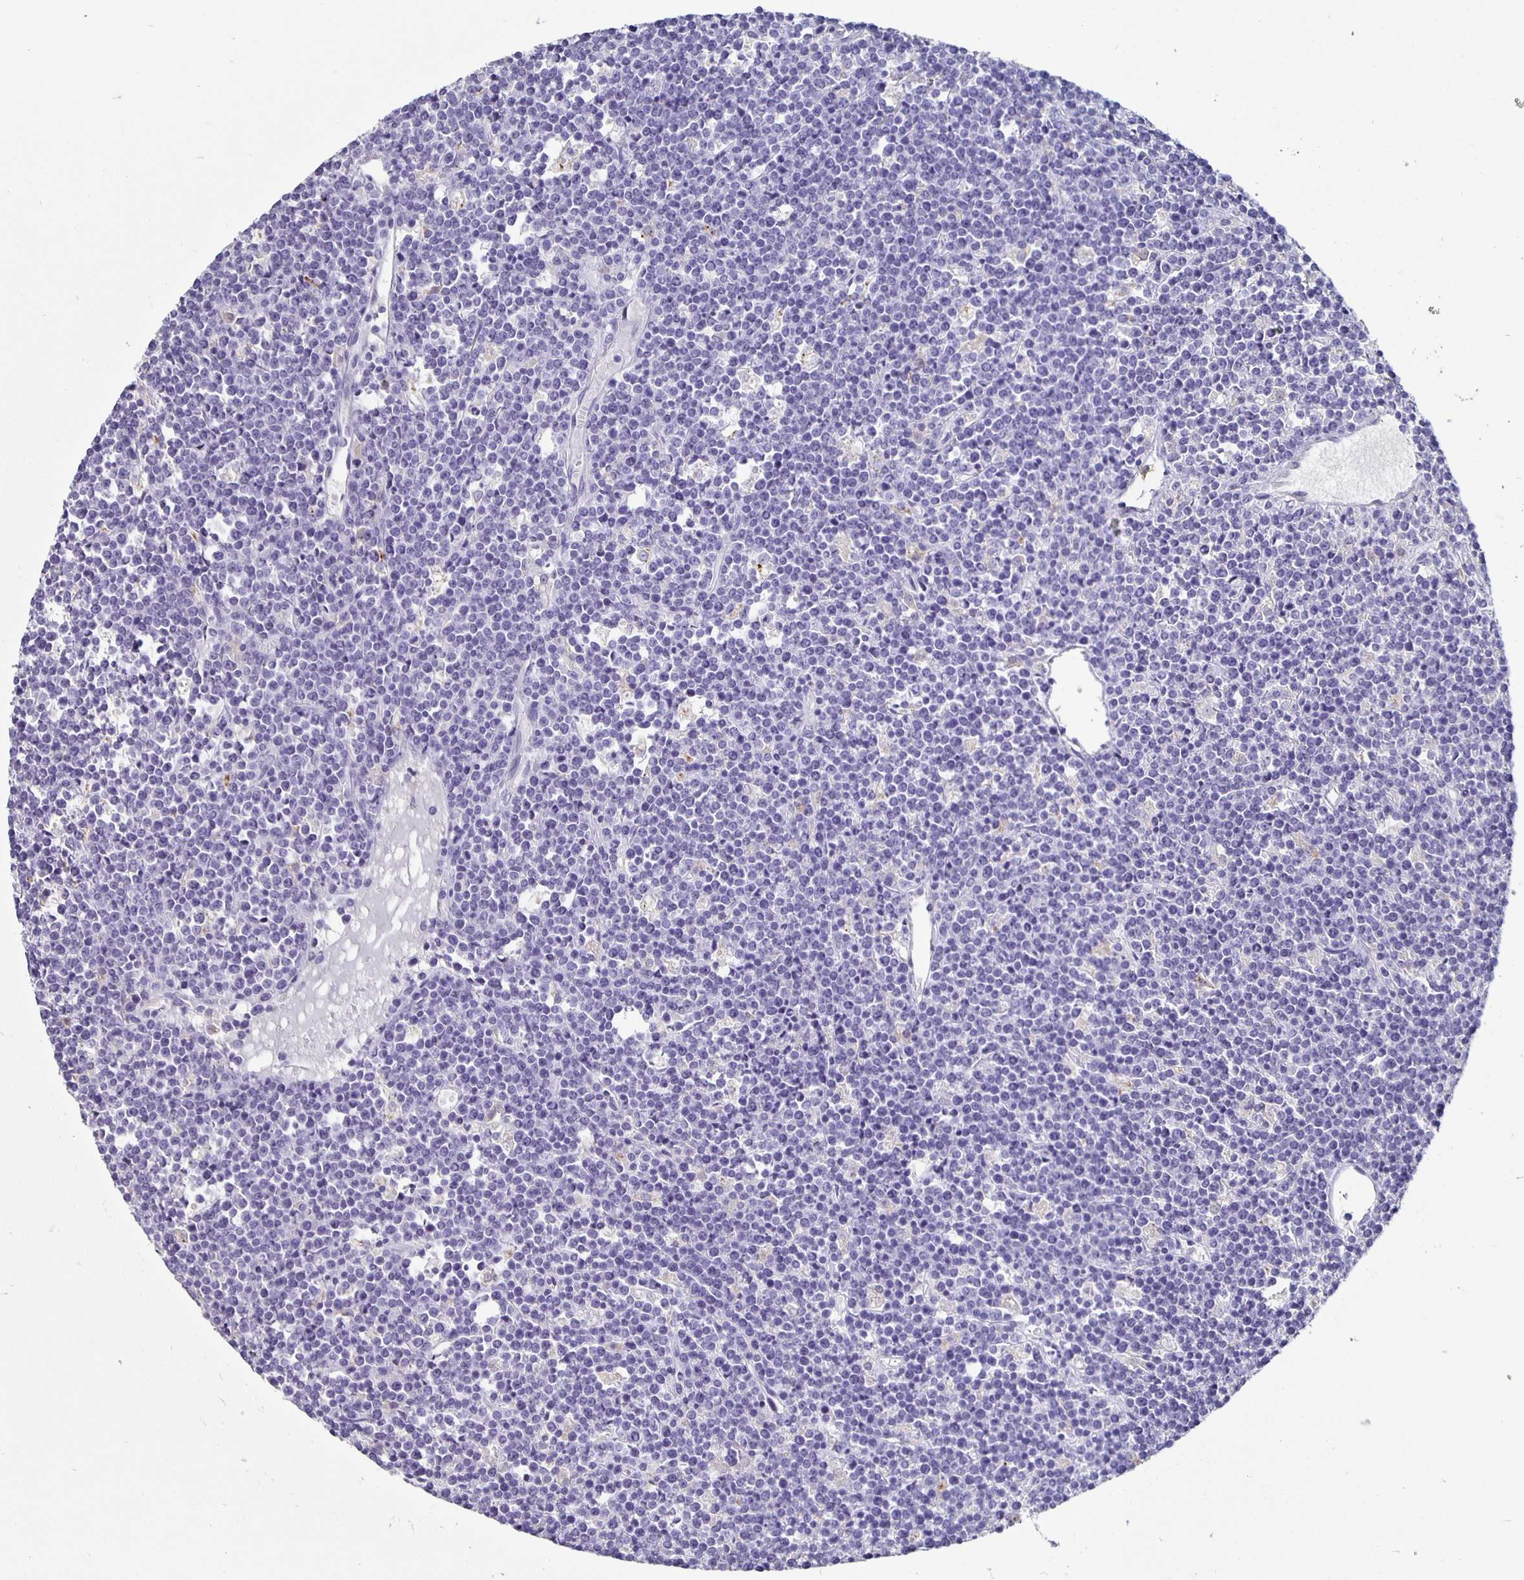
{"staining": {"intensity": "negative", "quantity": "none", "location": "none"}, "tissue": "lymphoma", "cell_type": "Tumor cells", "image_type": "cancer", "snomed": [{"axis": "morphology", "description": "Malignant lymphoma, non-Hodgkin's type, High grade"}, {"axis": "topography", "description": "Ovary"}], "caption": "Immunohistochemistry of malignant lymphoma, non-Hodgkin's type (high-grade) displays no positivity in tumor cells.", "gene": "GPX4", "patient": {"sex": "female", "age": 56}}